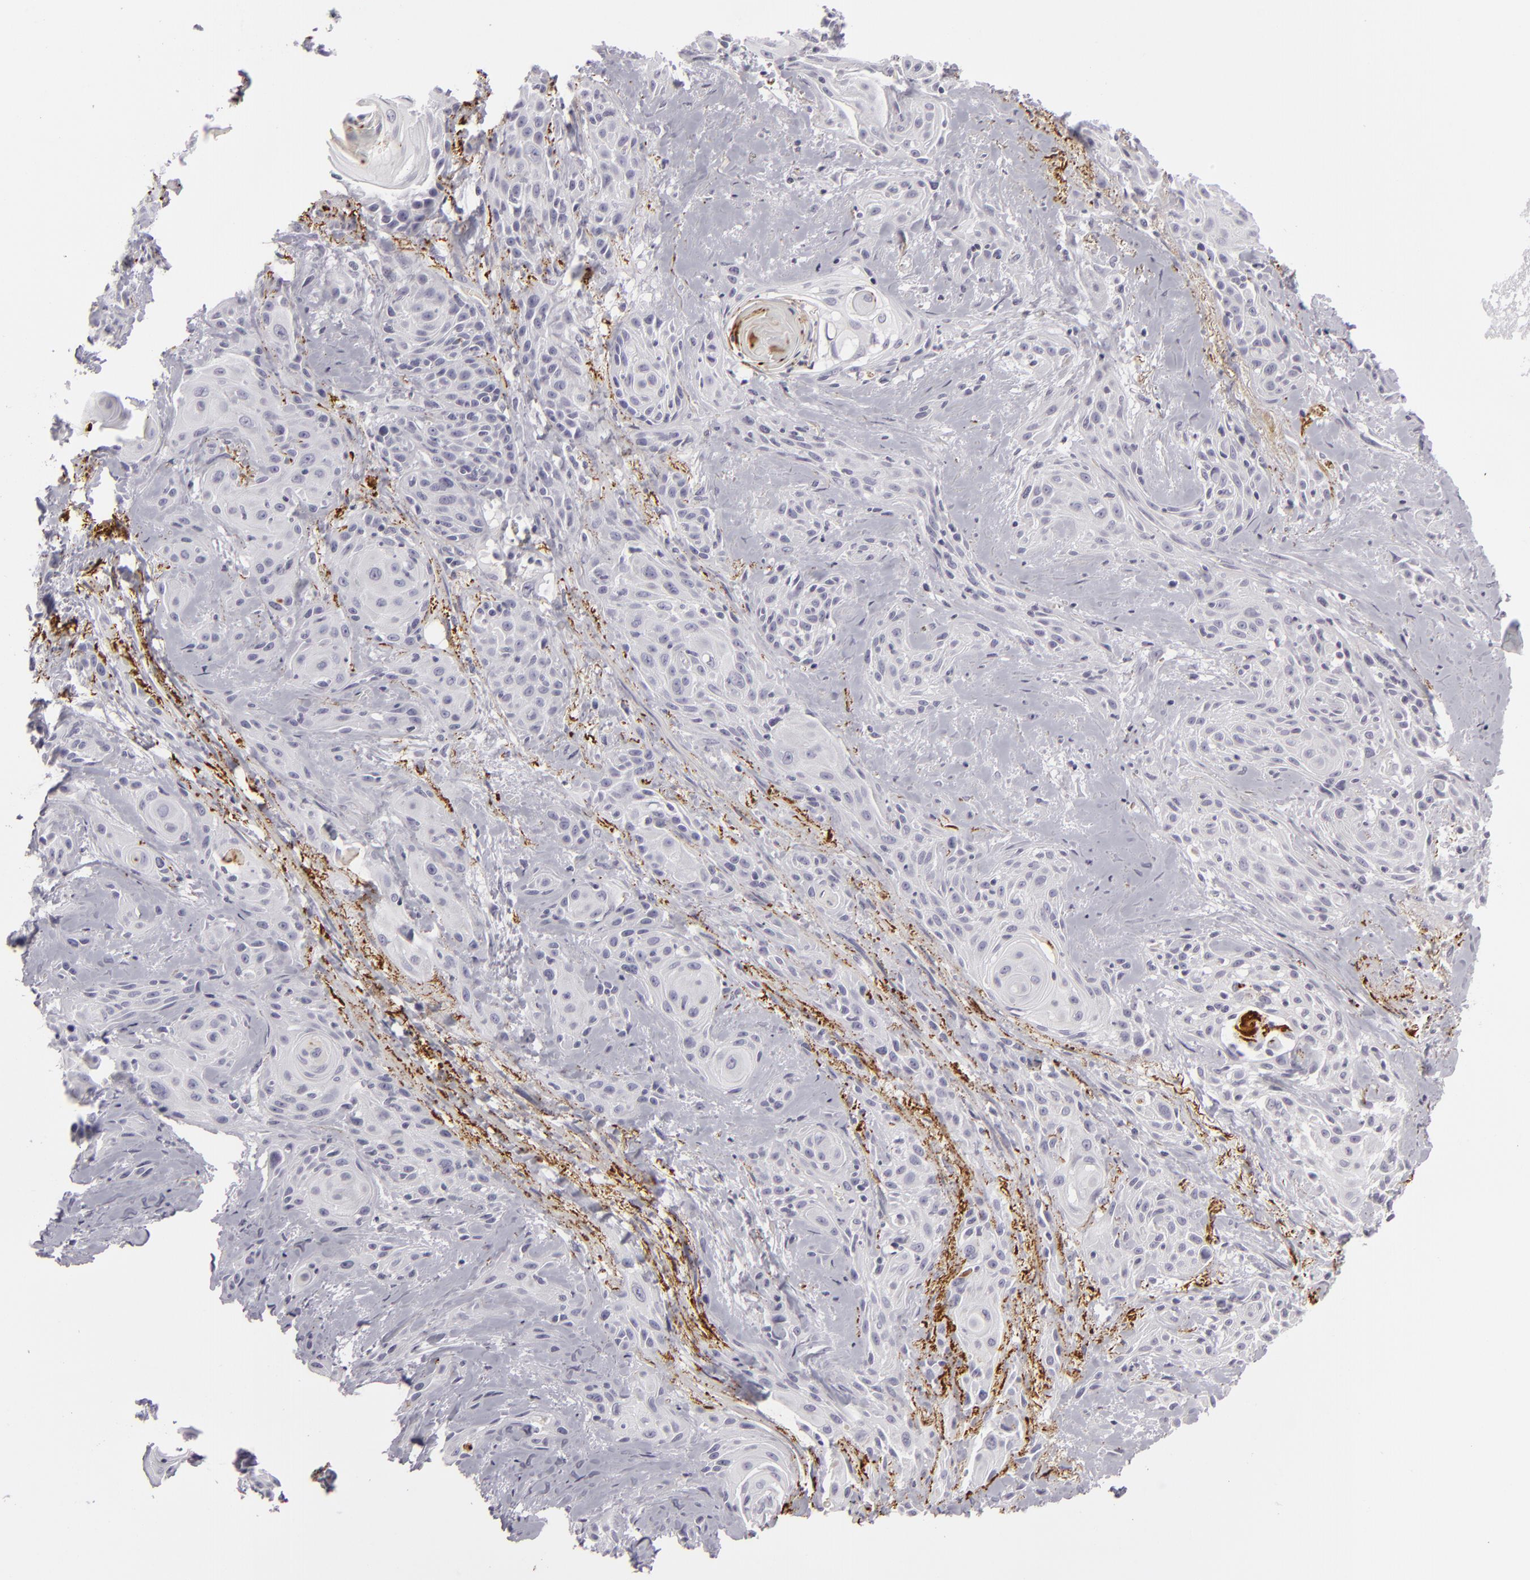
{"staining": {"intensity": "negative", "quantity": "none", "location": "none"}, "tissue": "skin cancer", "cell_type": "Tumor cells", "image_type": "cancer", "snomed": [{"axis": "morphology", "description": "Squamous cell carcinoma, NOS"}, {"axis": "topography", "description": "Skin"}, {"axis": "topography", "description": "Anal"}], "caption": "The histopathology image displays no significant expression in tumor cells of skin squamous cell carcinoma.", "gene": "C9", "patient": {"sex": "male", "age": 64}}